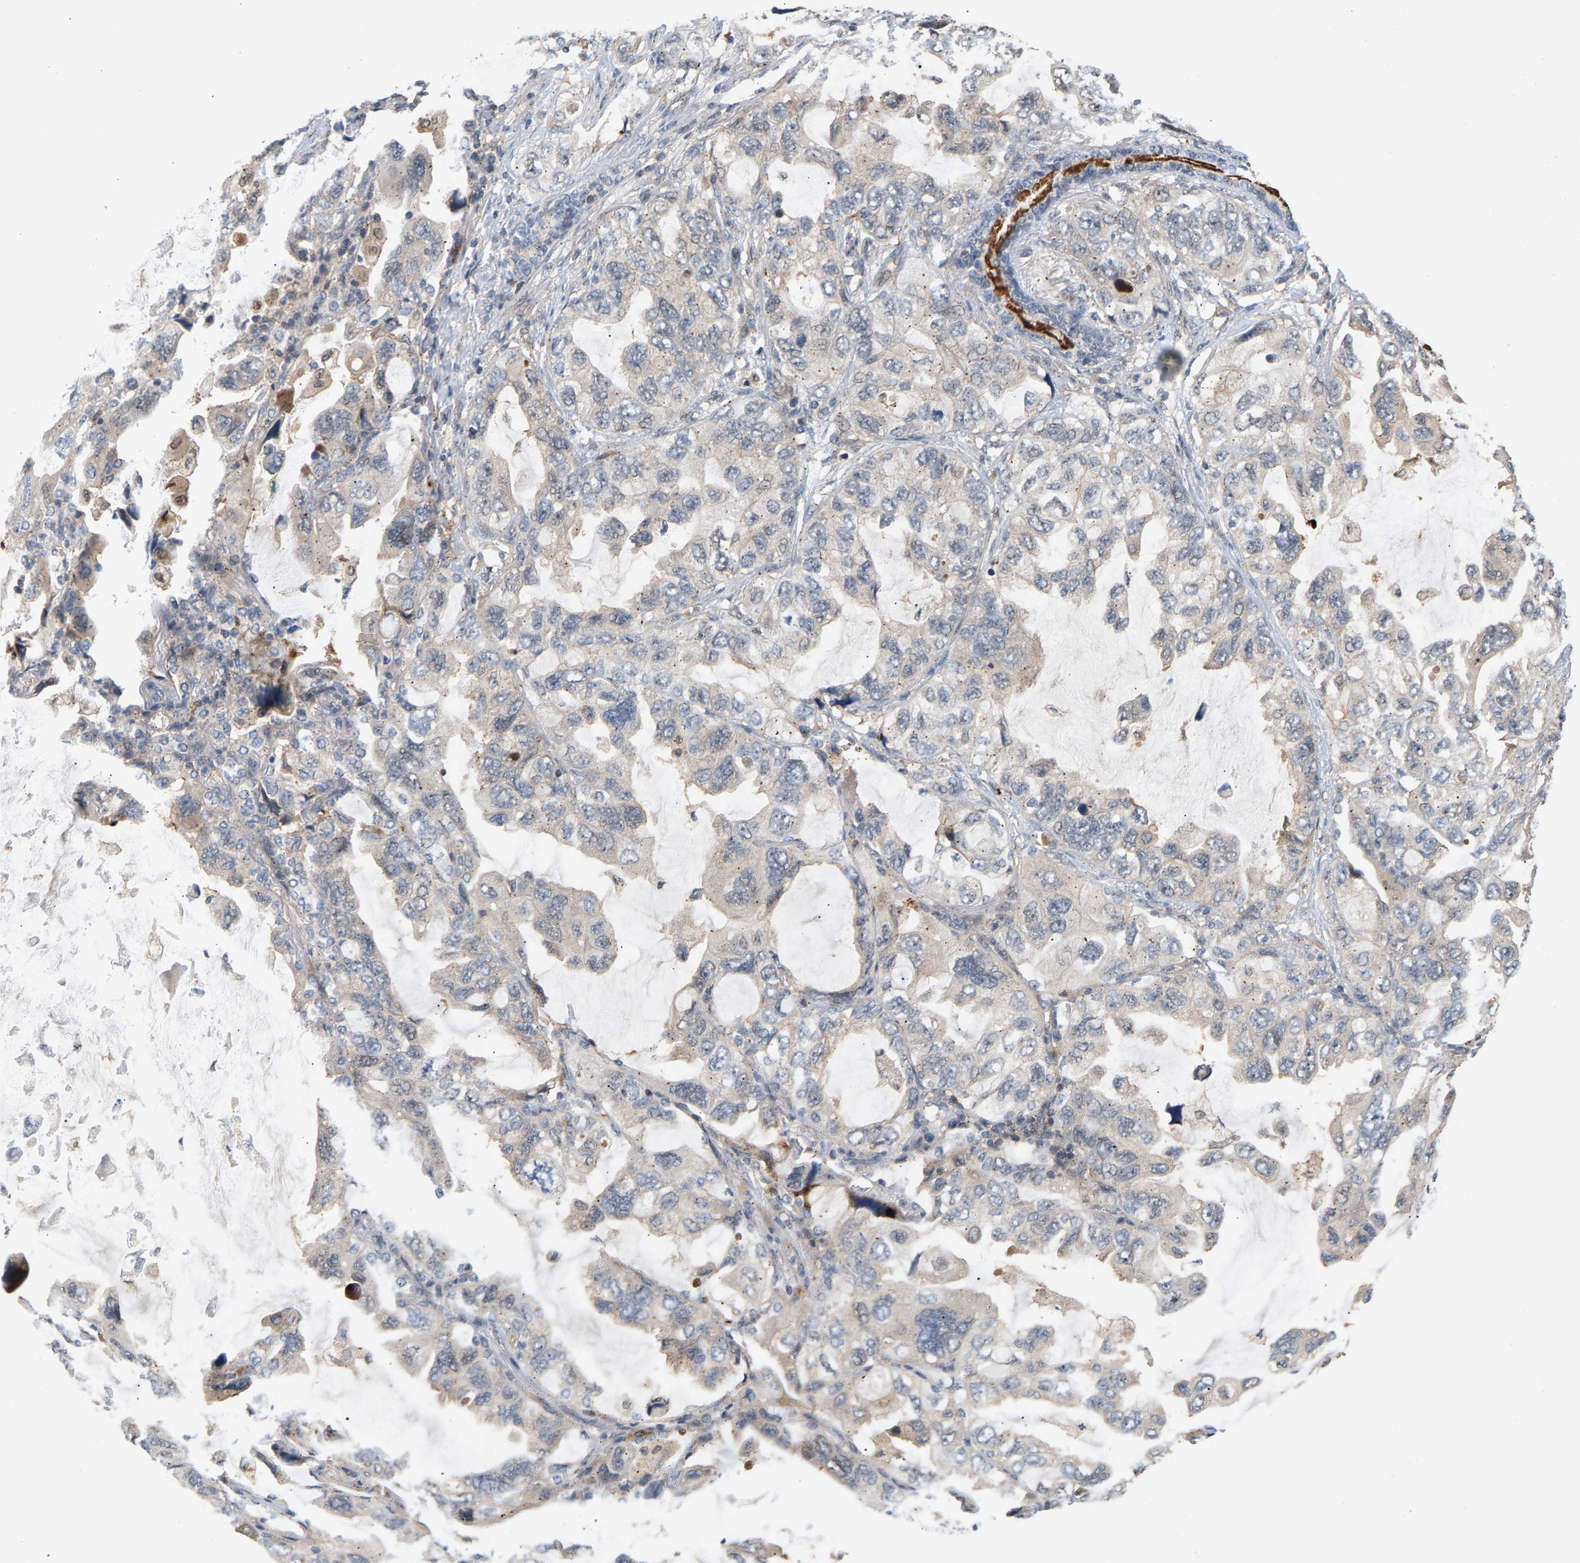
{"staining": {"intensity": "weak", "quantity": "<25%", "location": "cytoplasmic/membranous"}, "tissue": "lung cancer", "cell_type": "Tumor cells", "image_type": "cancer", "snomed": [{"axis": "morphology", "description": "Squamous cell carcinoma, NOS"}, {"axis": "topography", "description": "Lung"}], "caption": "DAB (3,3'-diaminobenzidine) immunohistochemical staining of squamous cell carcinoma (lung) demonstrates no significant expression in tumor cells.", "gene": "MAP2K5", "patient": {"sex": "female", "age": 73}}